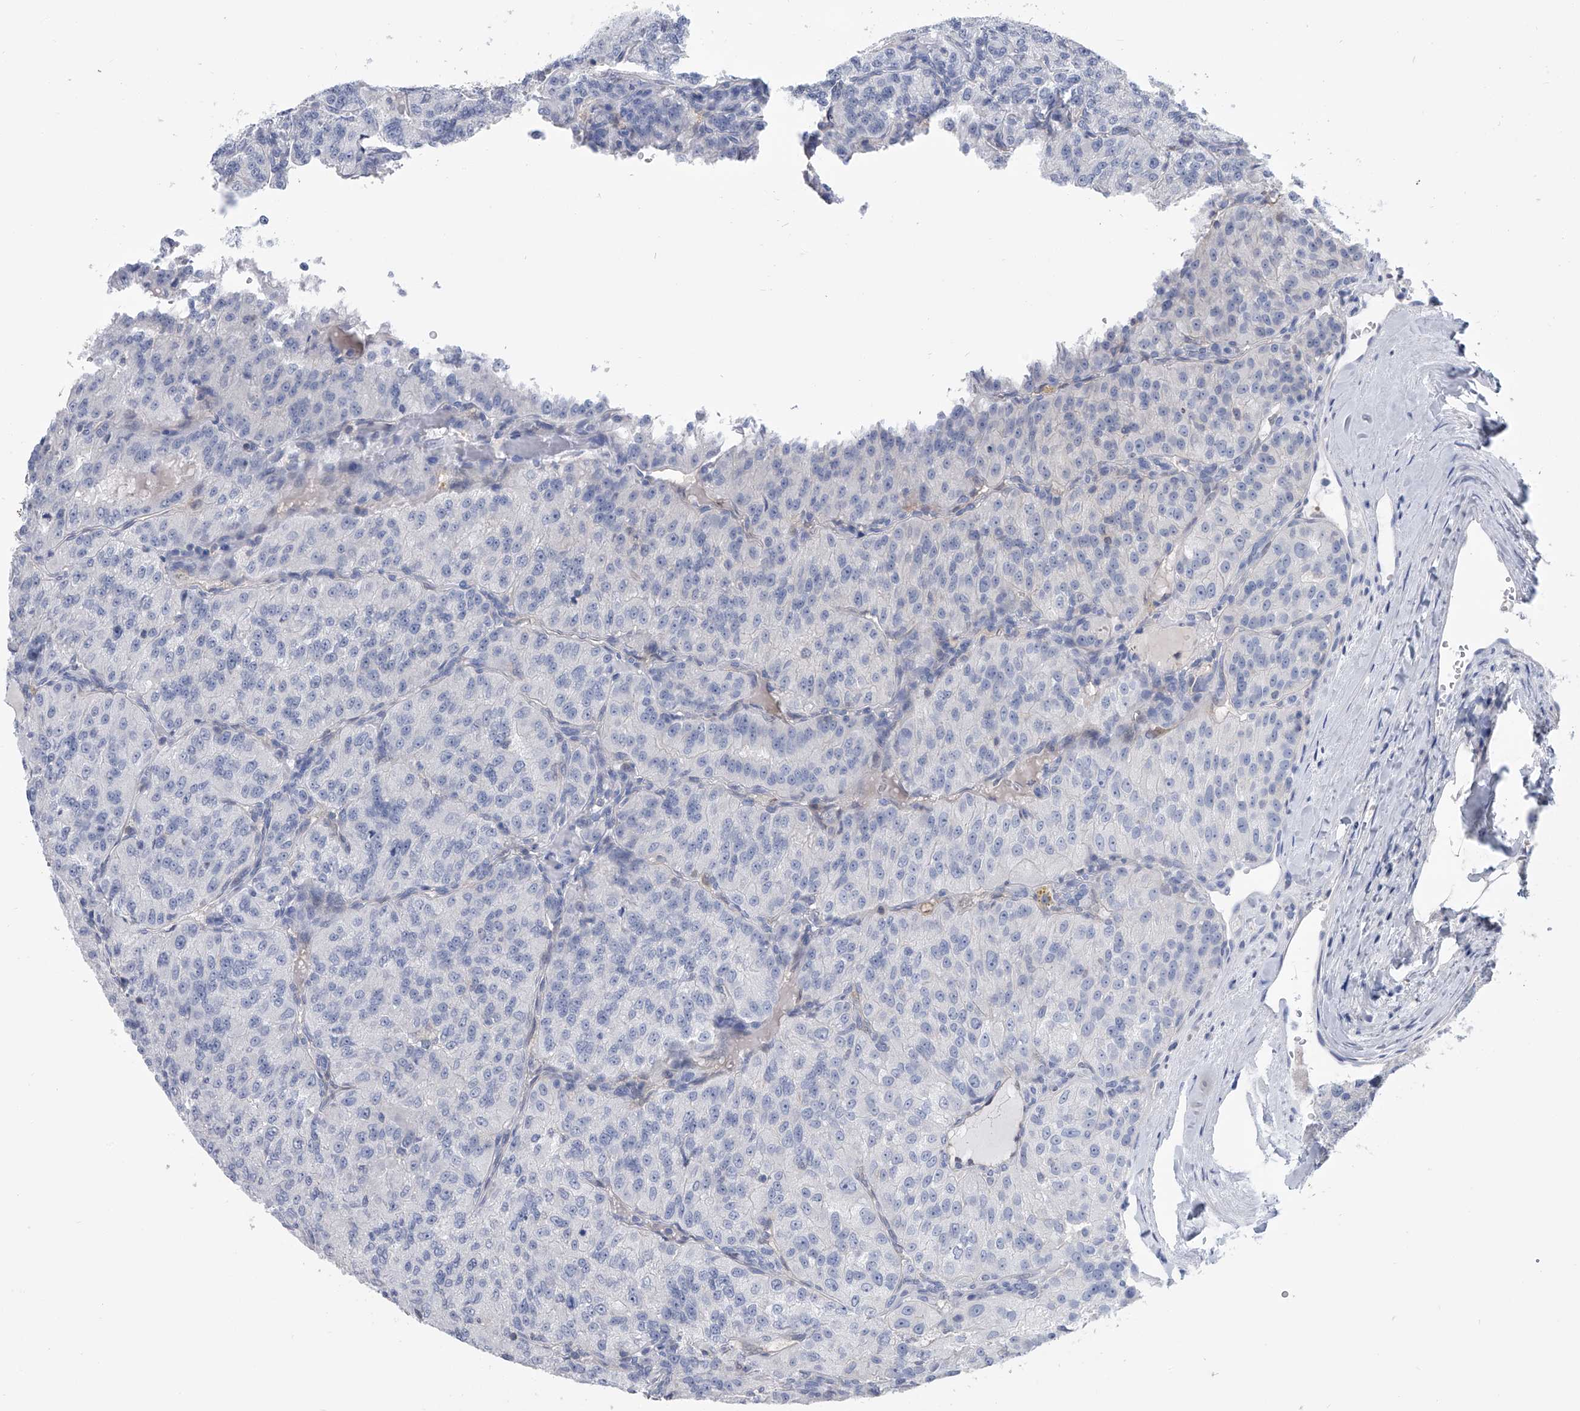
{"staining": {"intensity": "negative", "quantity": "none", "location": "none"}, "tissue": "renal cancer", "cell_type": "Tumor cells", "image_type": "cancer", "snomed": [{"axis": "morphology", "description": "Adenocarcinoma, NOS"}, {"axis": "topography", "description": "Kidney"}], "caption": "There is no significant staining in tumor cells of adenocarcinoma (renal).", "gene": "SERPINB9", "patient": {"sex": "female", "age": 63}}